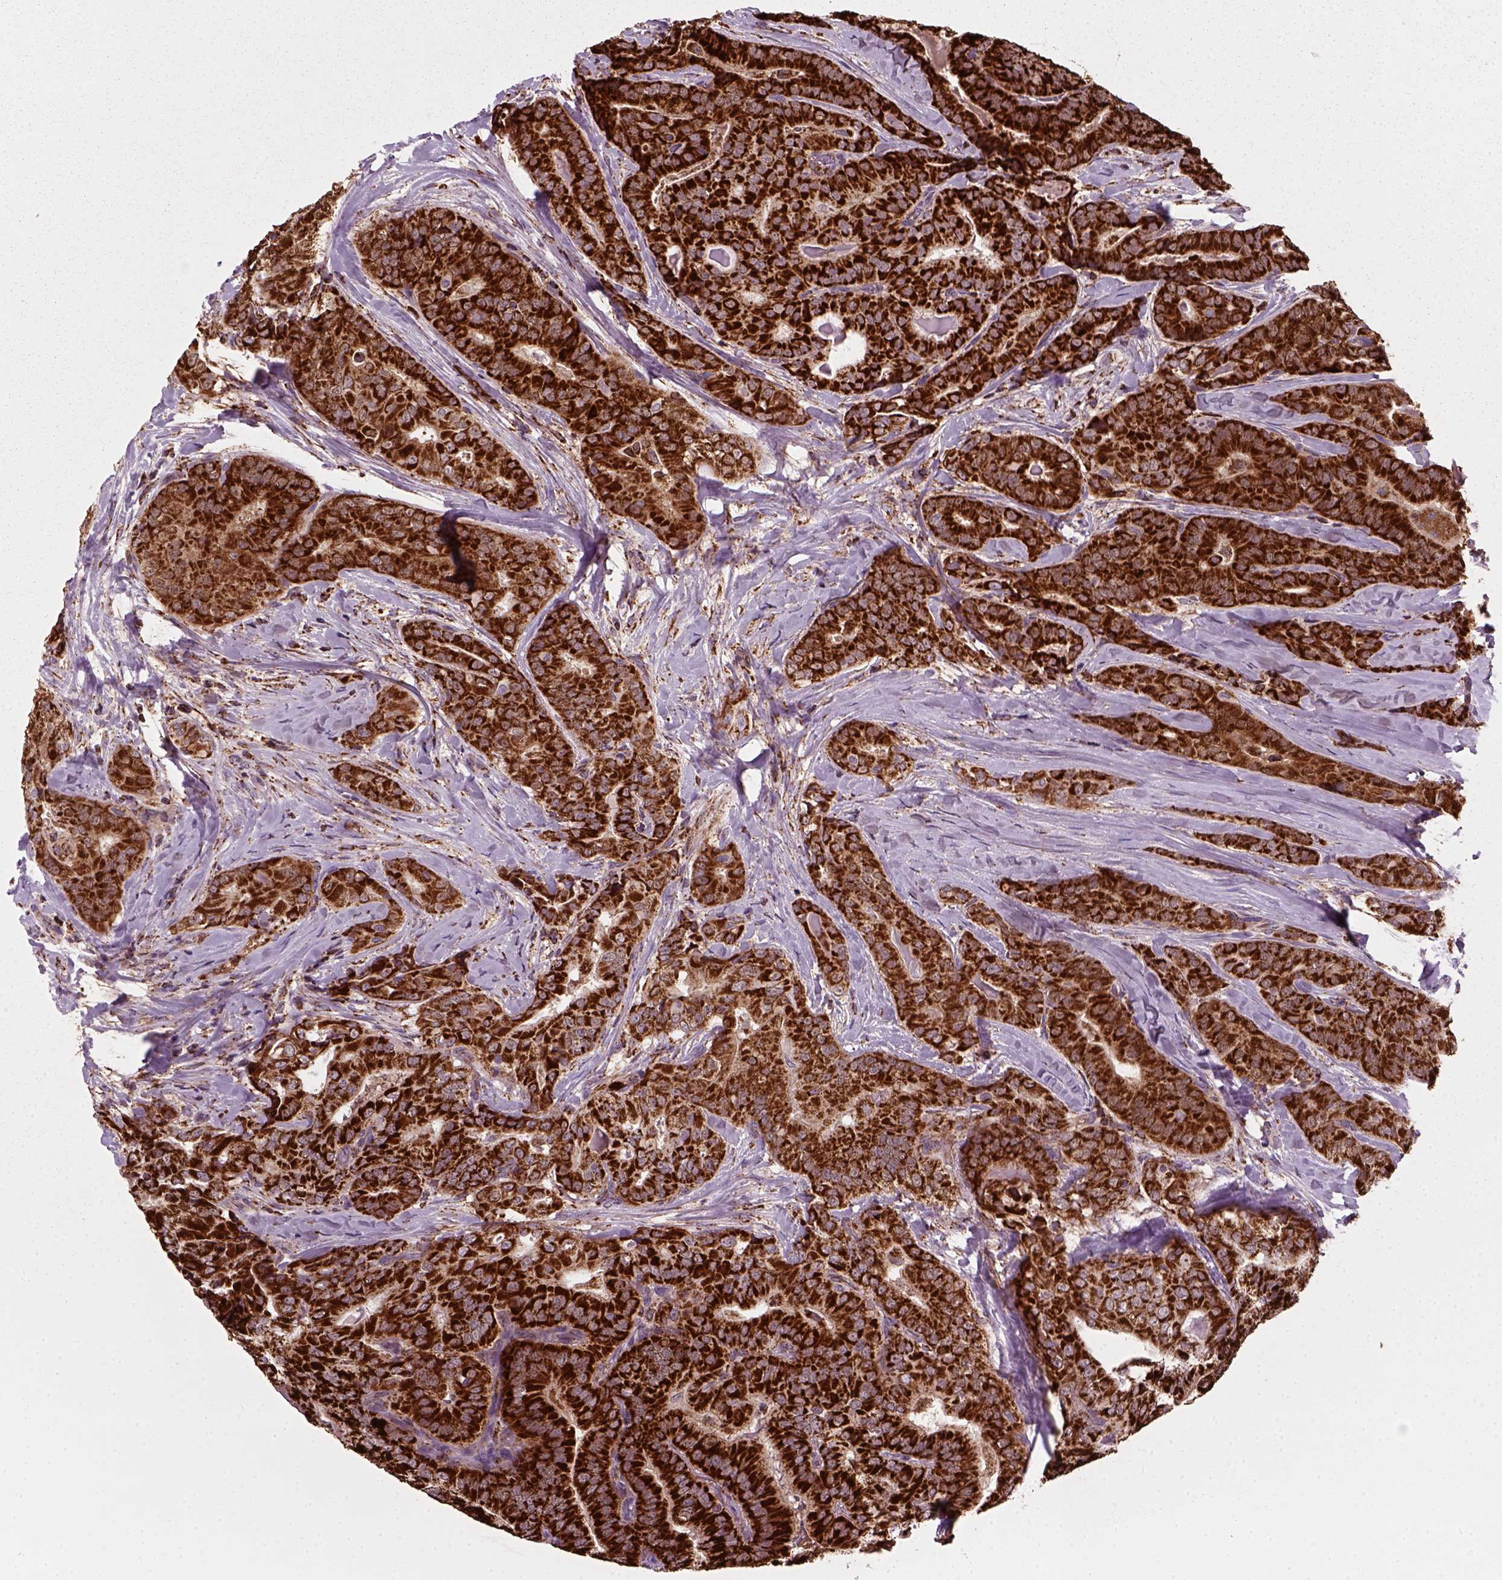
{"staining": {"intensity": "strong", "quantity": ">75%", "location": "cytoplasmic/membranous"}, "tissue": "thyroid cancer", "cell_type": "Tumor cells", "image_type": "cancer", "snomed": [{"axis": "morphology", "description": "Papillary adenocarcinoma, NOS"}, {"axis": "topography", "description": "Thyroid gland"}], "caption": "DAB immunohistochemical staining of human thyroid cancer (papillary adenocarcinoma) displays strong cytoplasmic/membranous protein expression in about >75% of tumor cells.", "gene": "NUDT16L1", "patient": {"sex": "male", "age": 61}}